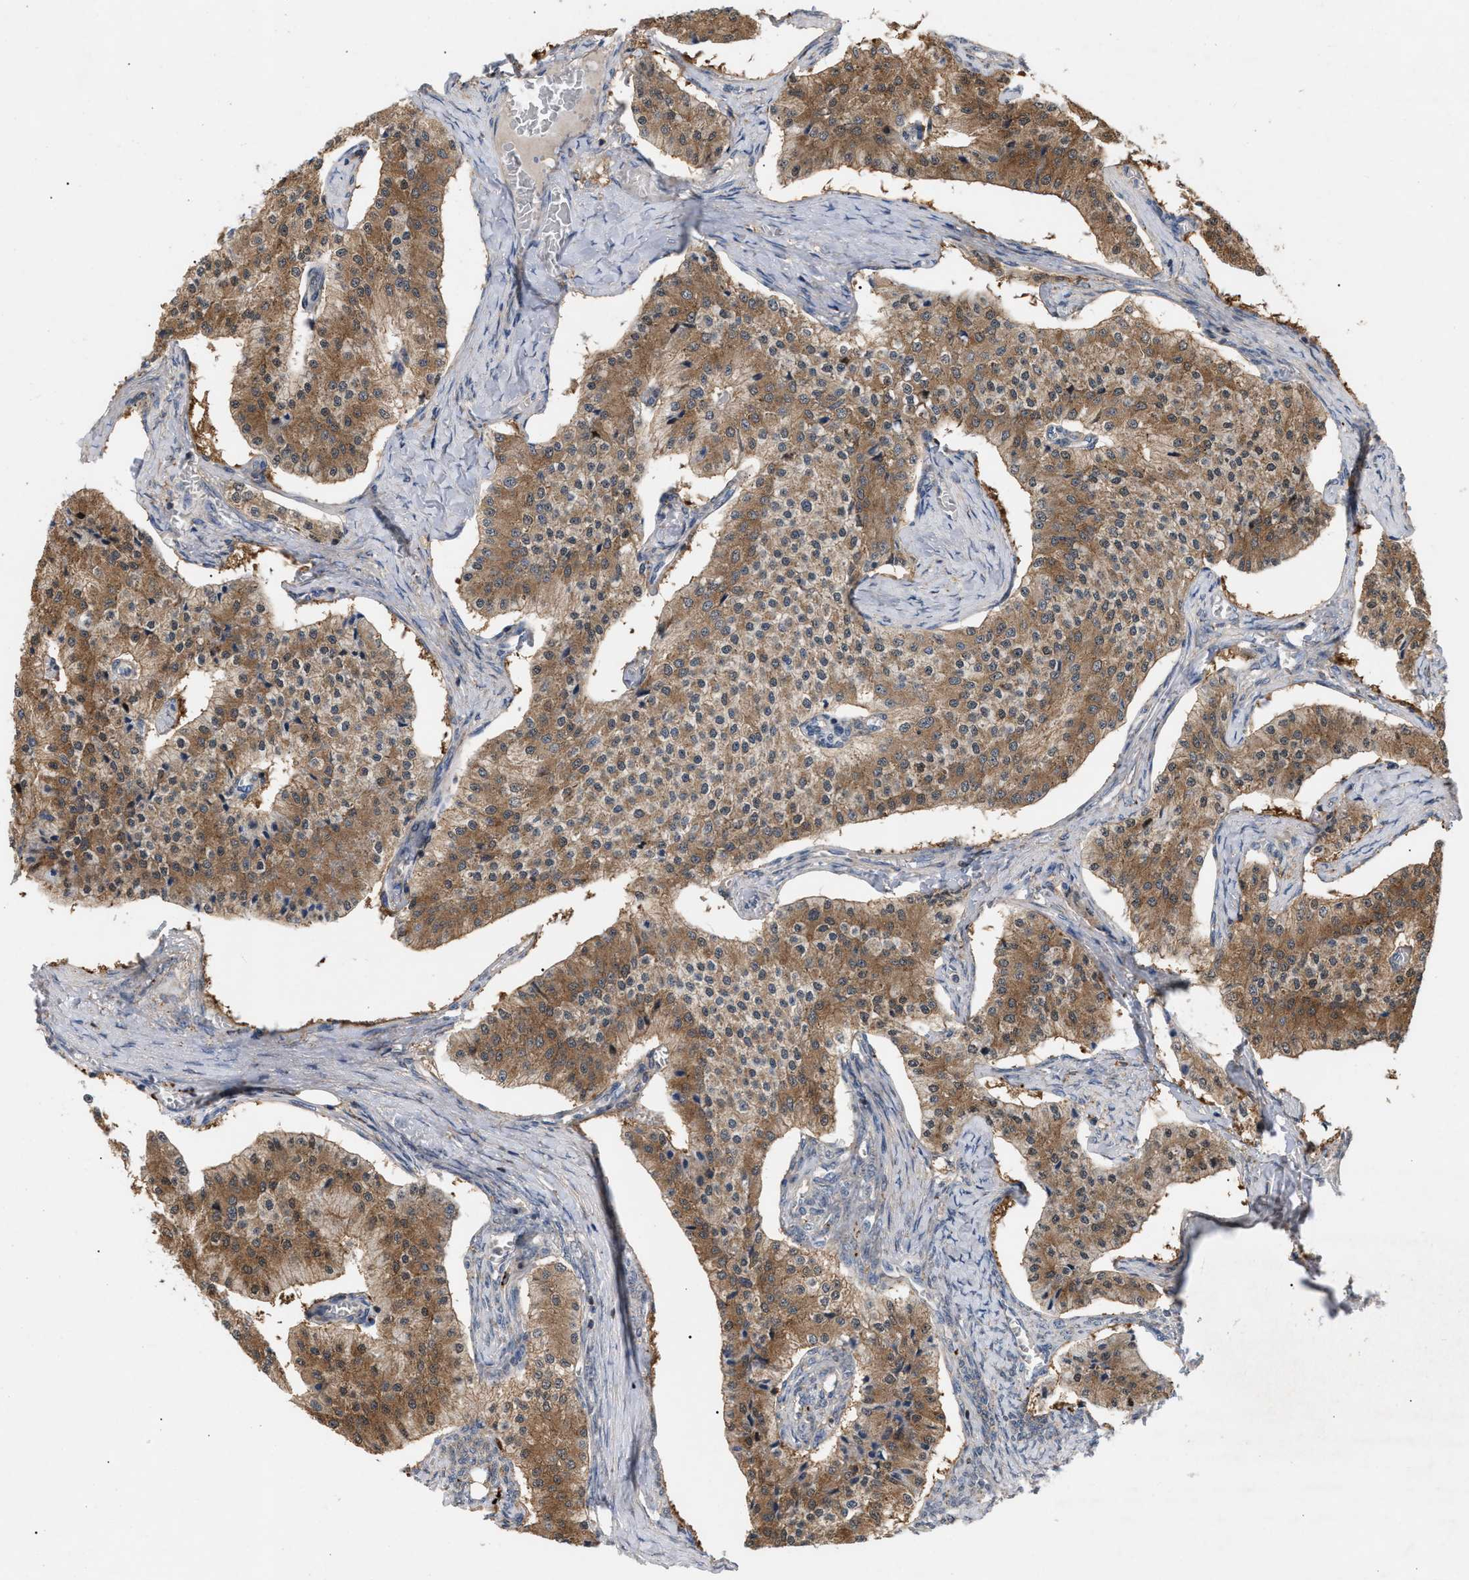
{"staining": {"intensity": "moderate", "quantity": ">75%", "location": "cytoplasmic/membranous"}, "tissue": "carcinoid", "cell_type": "Tumor cells", "image_type": "cancer", "snomed": [{"axis": "morphology", "description": "Carcinoid, malignant, NOS"}, {"axis": "topography", "description": "Colon"}], "caption": "A brown stain shows moderate cytoplasmic/membranous expression of a protein in carcinoid tumor cells.", "gene": "MBTD1", "patient": {"sex": "female", "age": 52}}